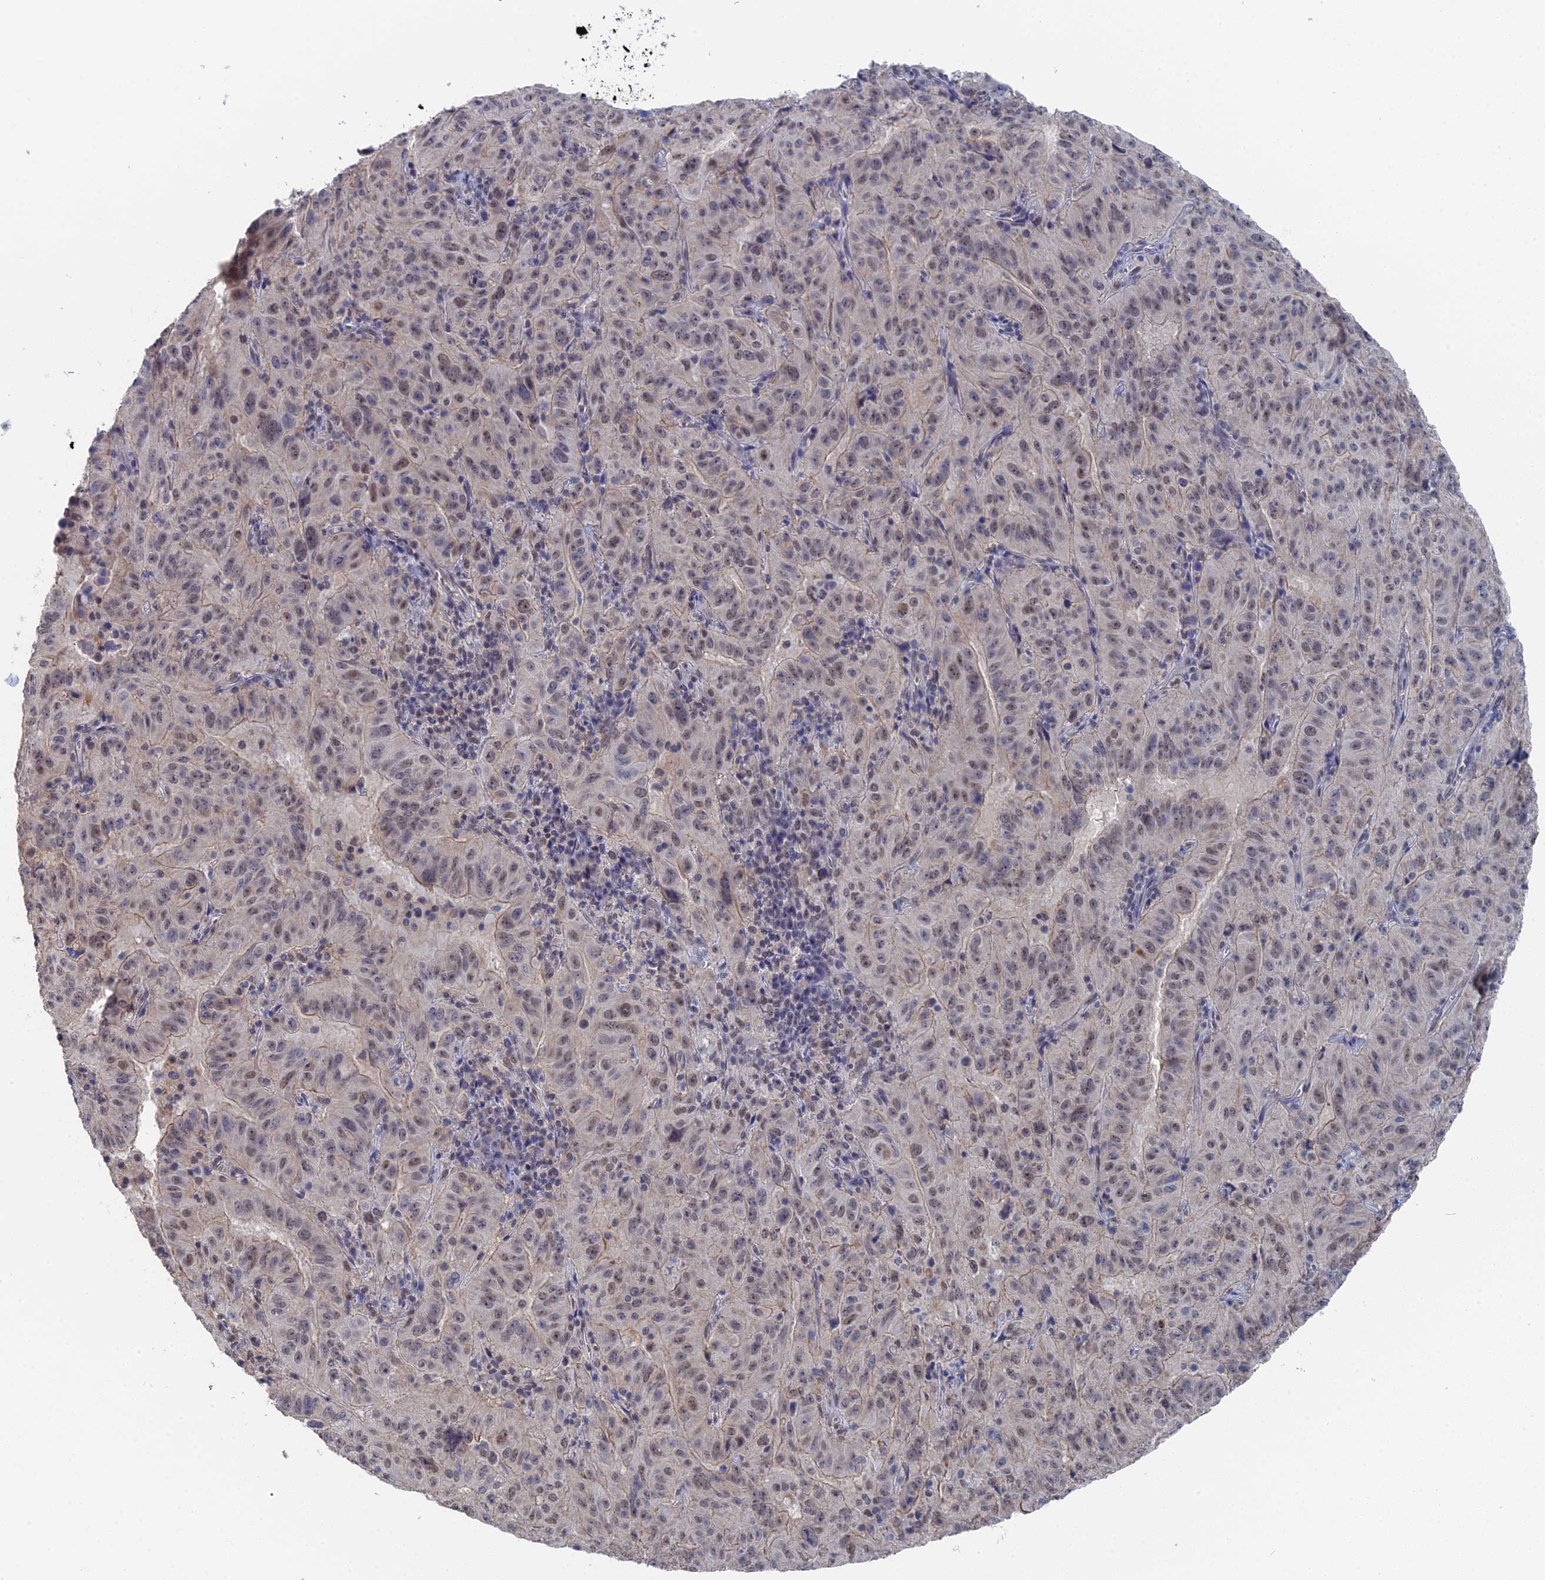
{"staining": {"intensity": "weak", "quantity": ">75%", "location": "nuclear"}, "tissue": "pancreatic cancer", "cell_type": "Tumor cells", "image_type": "cancer", "snomed": [{"axis": "morphology", "description": "Adenocarcinoma, NOS"}, {"axis": "topography", "description": "Pancreas"}], "caption": "Immunohistochemistry (IHC) of human pancreatic cancer (adenocarcinoma) displays low levels of weak nuclear expression in about >75% of tumor cells. (IHC, brightfield microscopy, high magnification).", "gene": "TSSC4", "patient": {"sex": "male", "age": 63}}